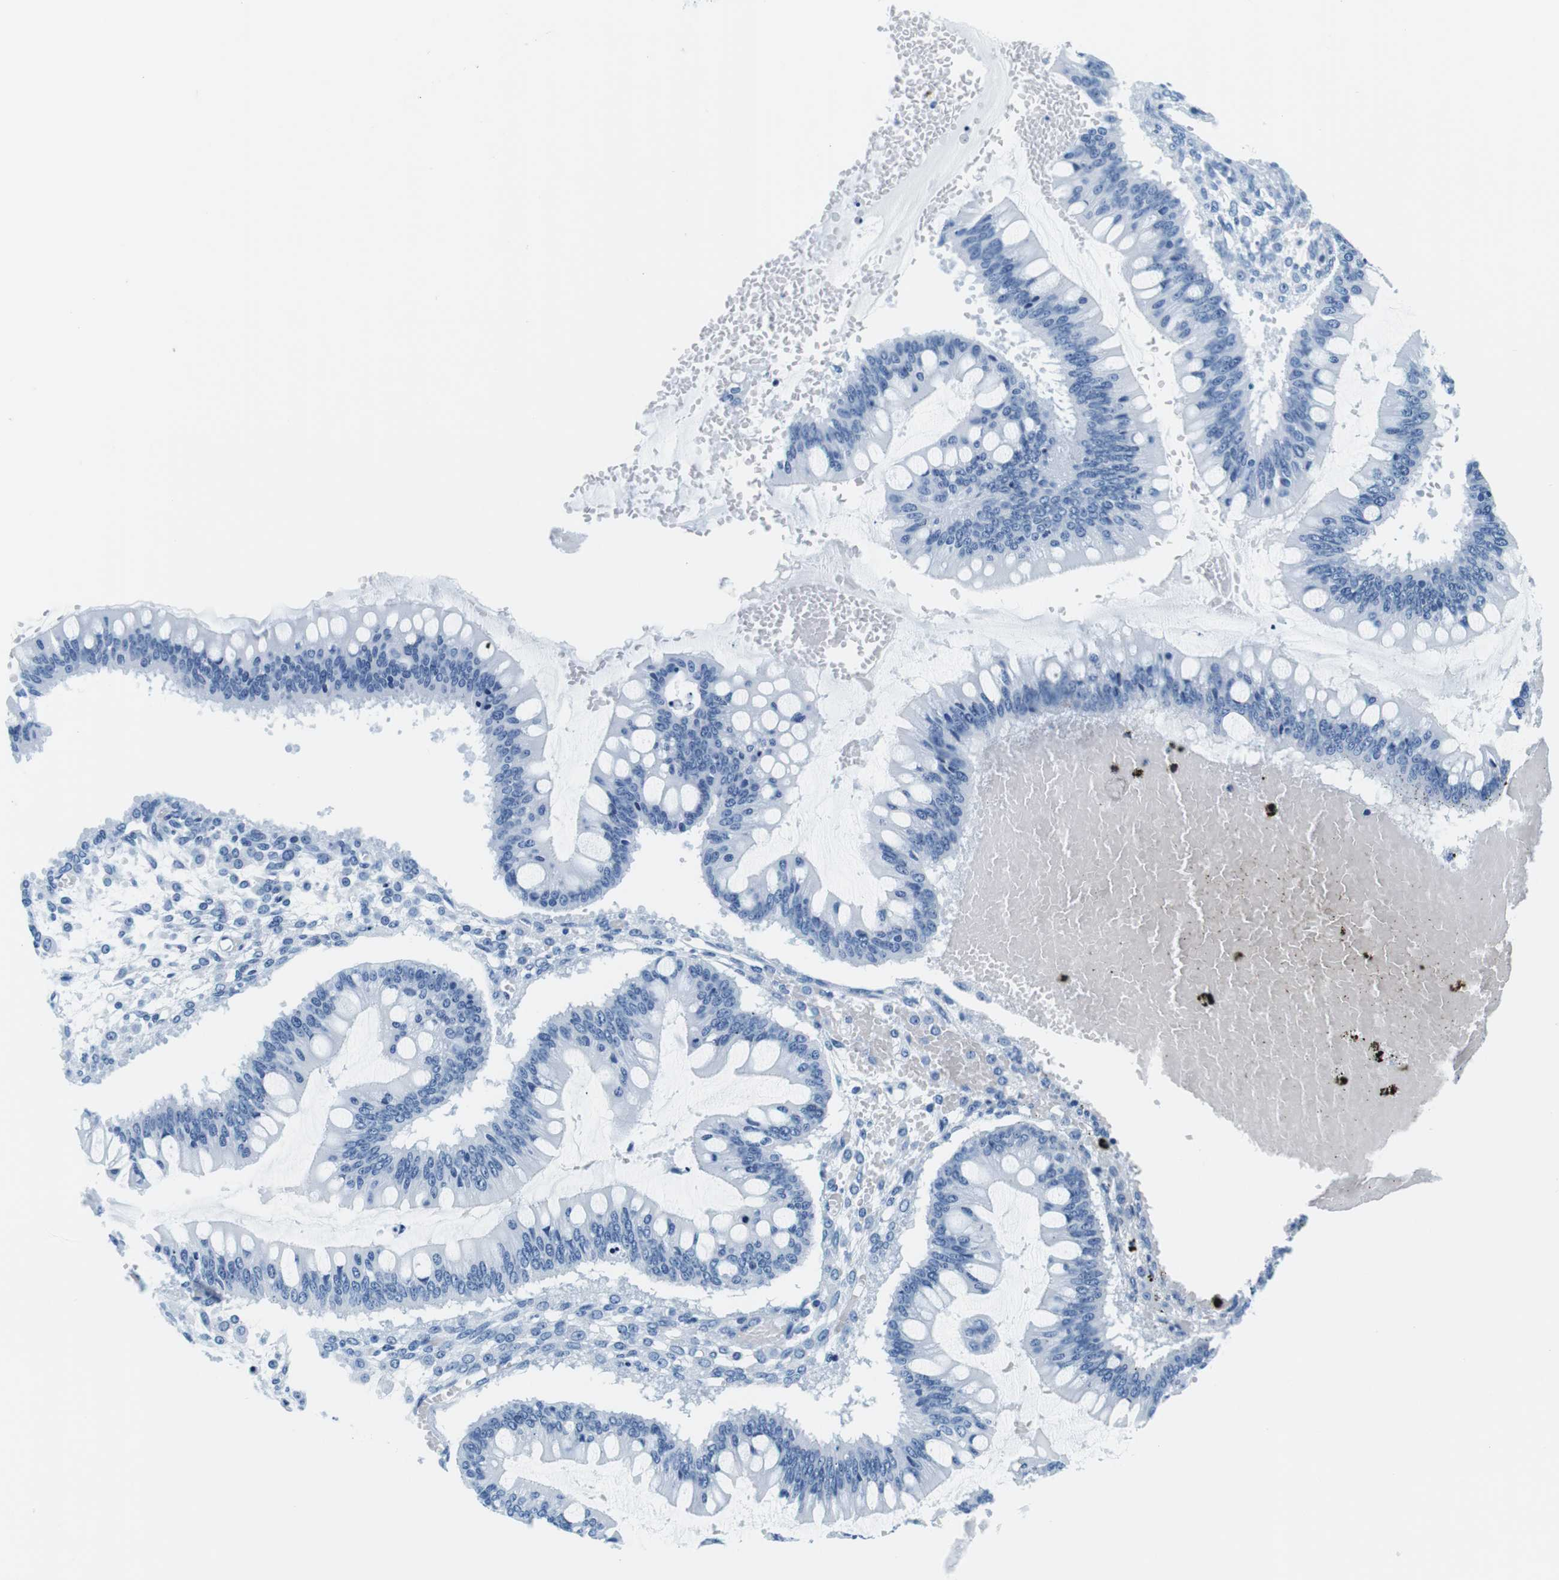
{"staining": {"intensity": "negative", "quantity": "none", "location": "none"}, "tissue": "ovarian cancer", "cell_type": "Tumor cells", "image_type": "cancer", "snomed": [{"axis": "morphology", "description": "Cystadenocarcinoma, mucinous, NOS"}, {"axis": "topography", "description": "Ovary"}], "caption": "Tumor cells are negative for brown protein staining in ovarian cancer.", "gene": "HLA-DRB1", "patient": {"sex": "female", "age": 73}}